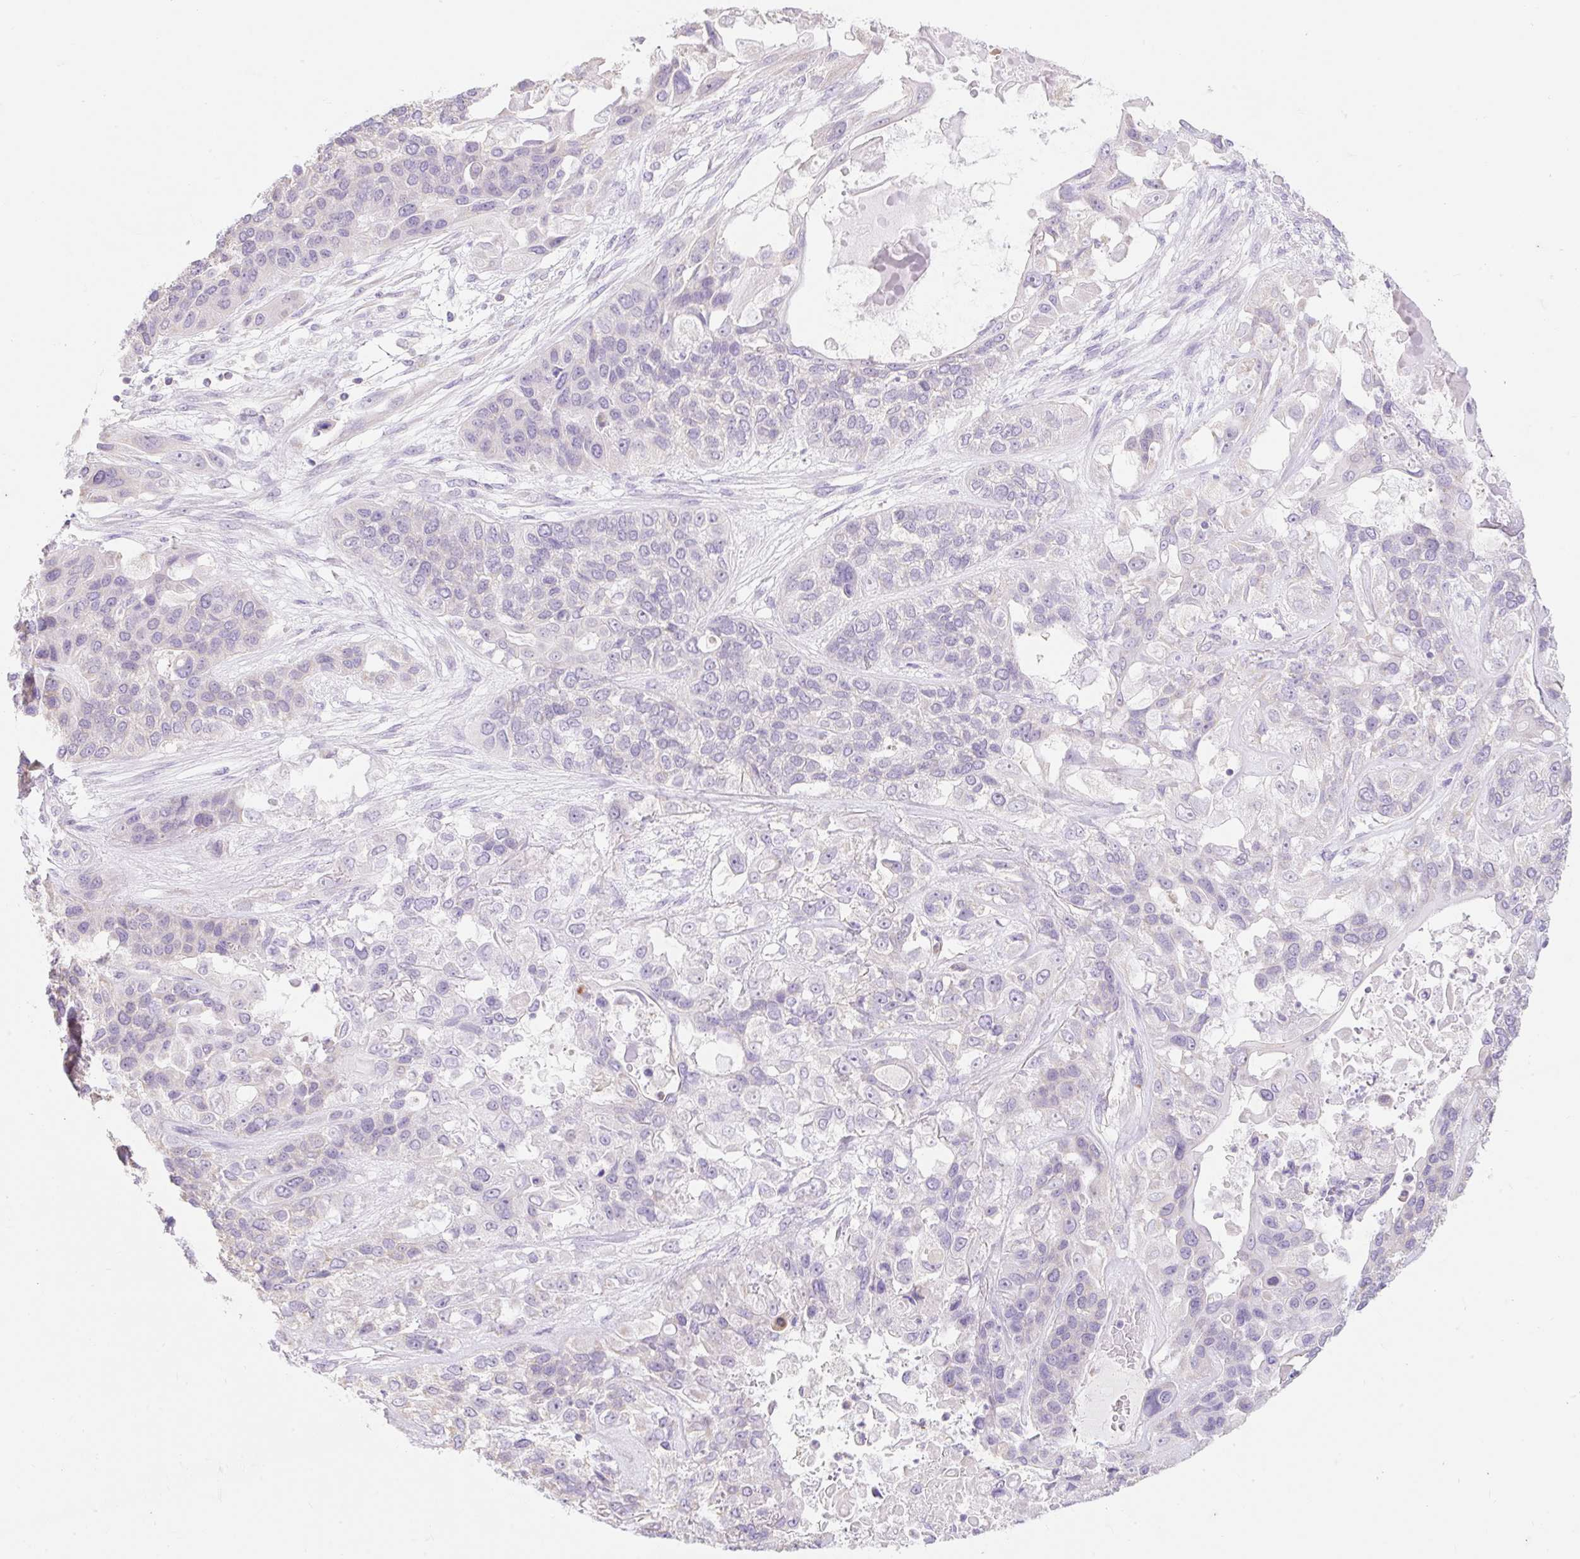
{"staining": {"intensity": "negative", "quantity": "none", "location": "none"}, "tissue": "lung cancer", "cell_type": "Tumor cells", "image_type": "cancer", "snomed": [{"axis": "morphology", "description": "Squamous cell carcinoma, NOS"}, {"axis": "topography", "description": "Lung"}], "caption": "IHC image of neoplastic tissue: lung squamous cell carcinoma stained with DAB (3,3'-diaminobenzidine) shows no significant protein expression in tumor cells.", "gene": "DHX35", "patient": {"sex": "female", "age": 70}}